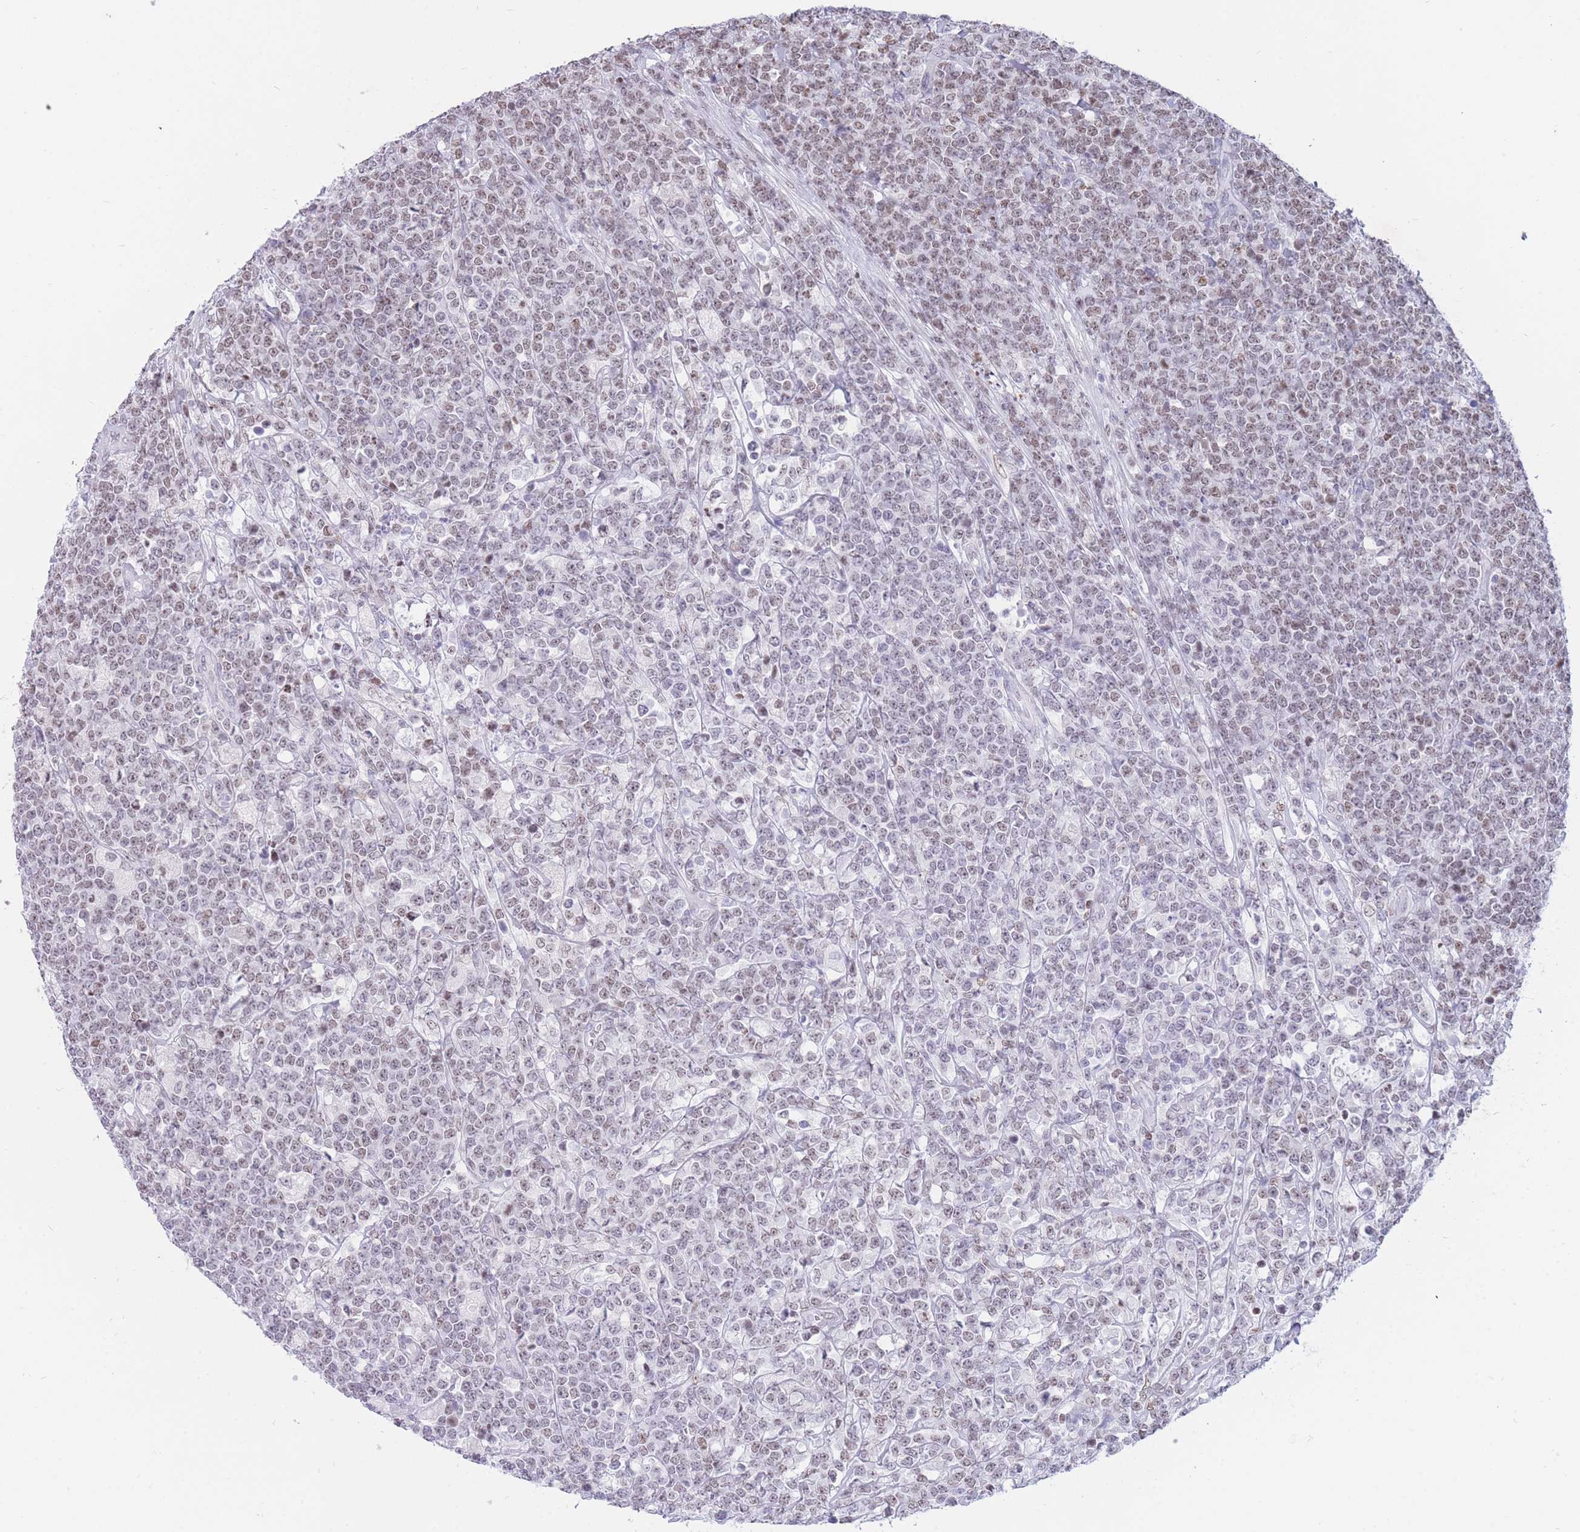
{"staining": {"intensity": "weak", "quantity": "<25%", "location": "nuclear"}, "tissue": "lymphoma", "cell_type": "Tumor cells", "image_type": "cancer", "snomed": [{"axis": "morphology", "description": "Malignant lymphoma, non-Hodgkin's type, High grade"}, {"axis": "topography", "description": "Small intestine"}], "caption": "This is a photomicrograph of immunohistochemistry staining of malignant lymphoma, non-Hodgkin's type (high-grade), which shows no staining in tumor cells.", "gene": "HMGN1", "patient": {"sex": "male", "age": 8}}